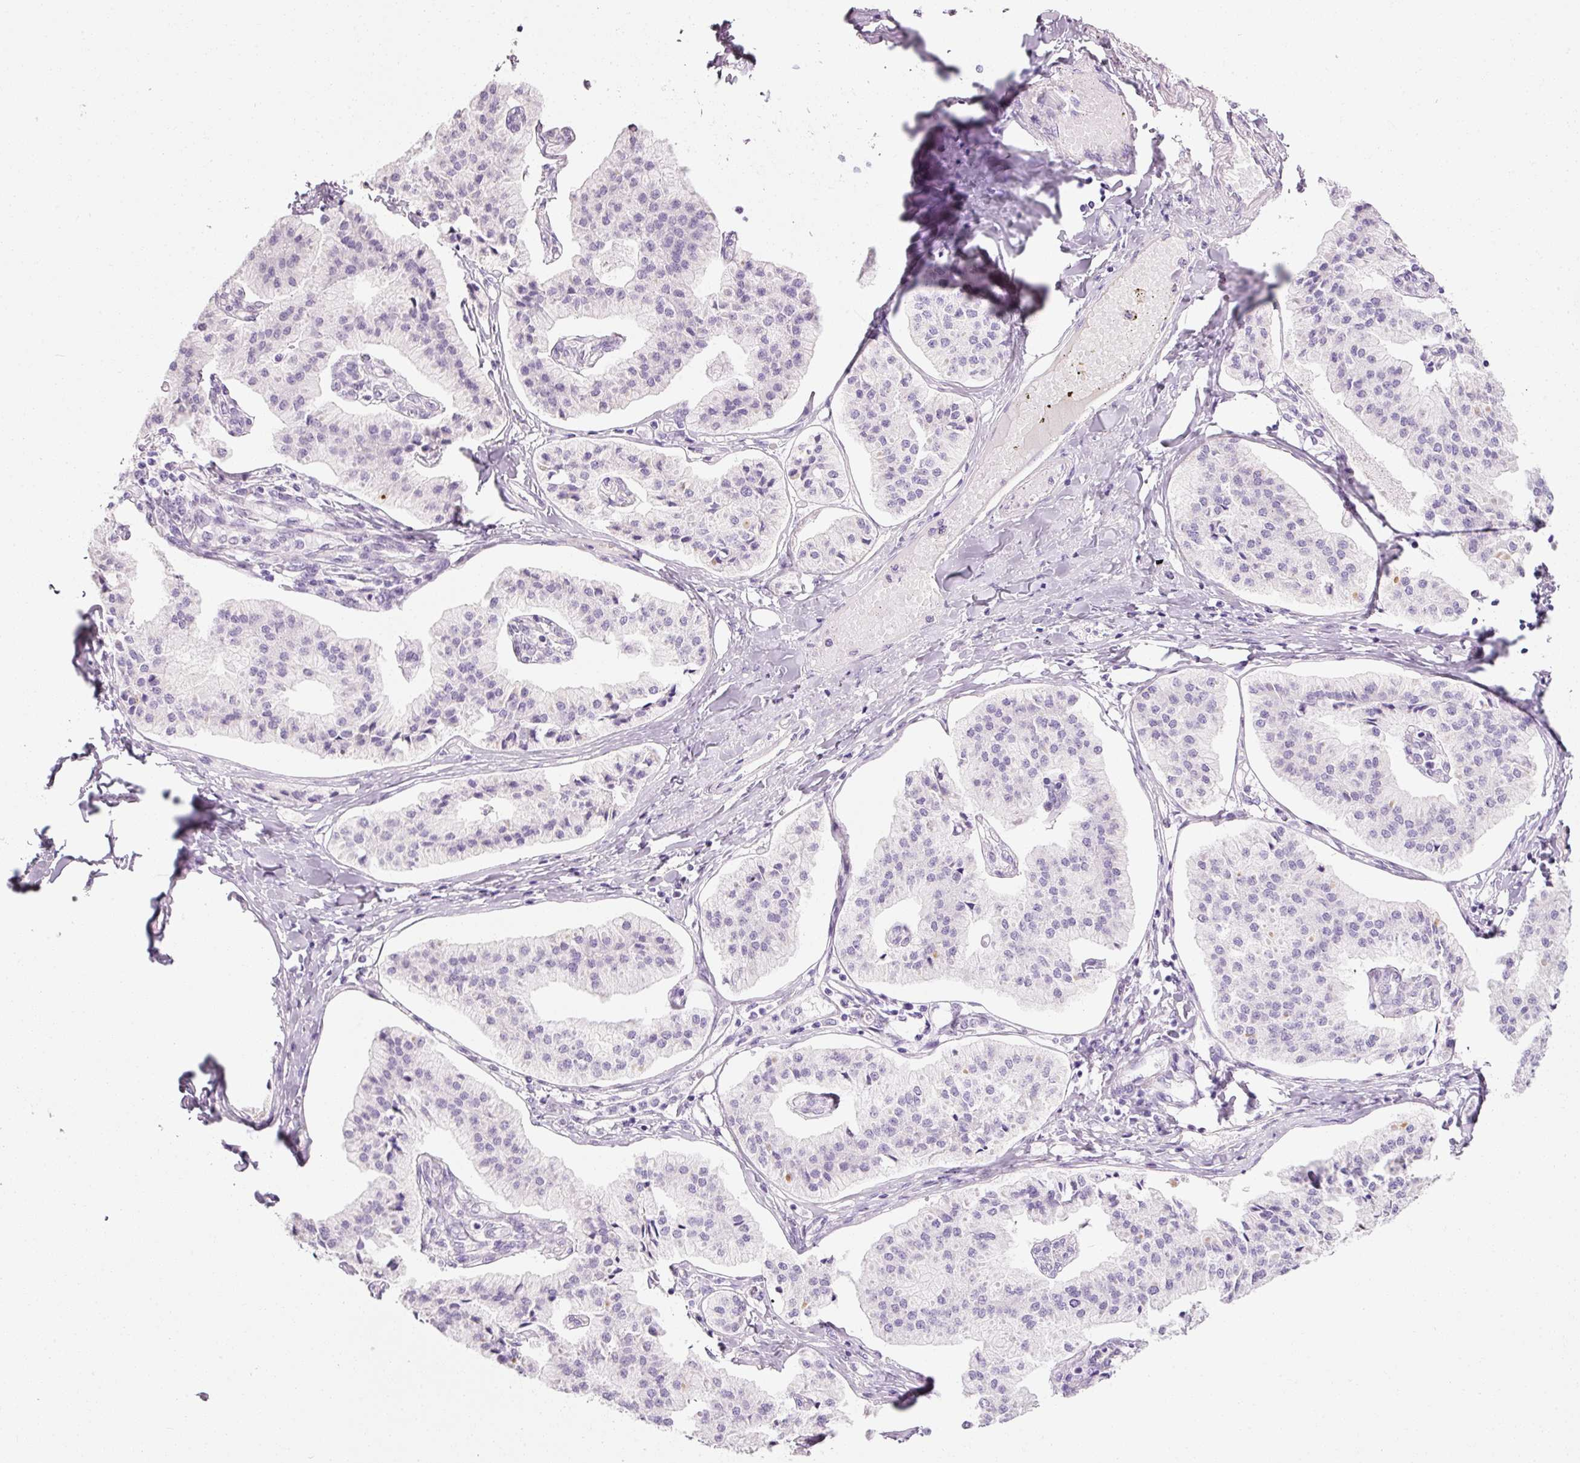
{"staining": {"intensity": "negative", "quantity": "none", "location": "none"}, "tissue": "pancreatic cancer", "cell_type": "Tumor cells", "image_type": "cancer", "snomed": [{"axis": "morphology", "description": "Adenocarcinoma, NOS"}, {"axis": "topography", "description": "Pancreas"}], "caption": "An IHC image of adenocarcinoma (pancreatic) is shown. There is no staining in tumor cells of adenocarcinoma (pancreatic).", "gene": "ANKRD20A1", "patient": {"sex": "female", "age": 50}}